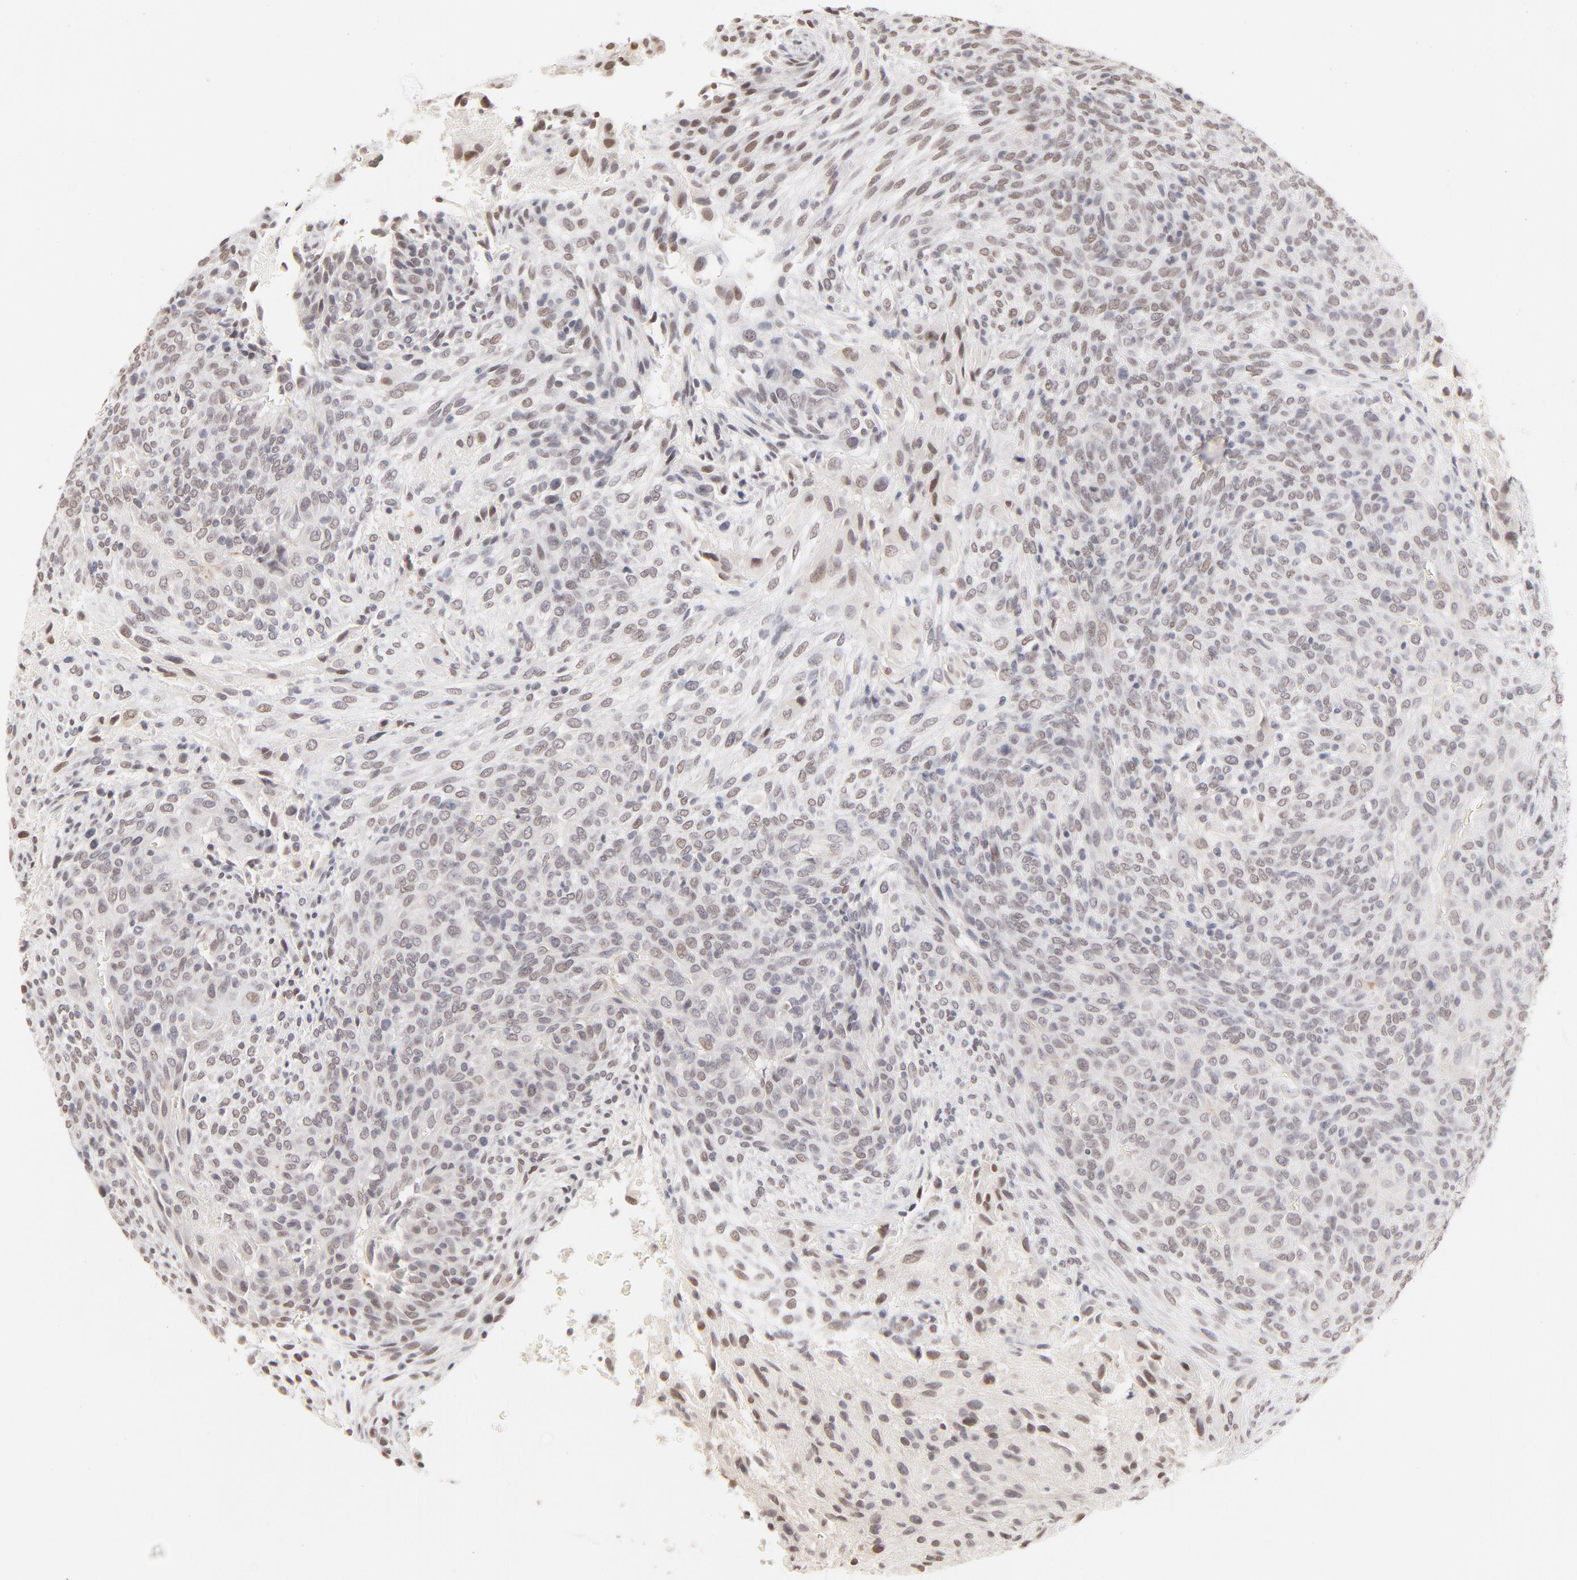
{"staining": {"intensity": "moderate", "quantity": "25%-75%", "location": "nuclear"}, "tissue": "glioma", "cell_type": "Tumor cells", "image_type": "cancer", "snomed": [{"axis": "morphology", "description": "Glioma, malignant, High grade"}, {"axis": "topography", "description": "Cerebral cortex"}], "caption": "Malignant glioma (high-grade) stained for a protein (brown) exhibits moderate nuclear positive positivity in approximately 25%-75% of tumor cells.", "gene": "PBX3", "patient": {"sex": "female", "age": 55}}